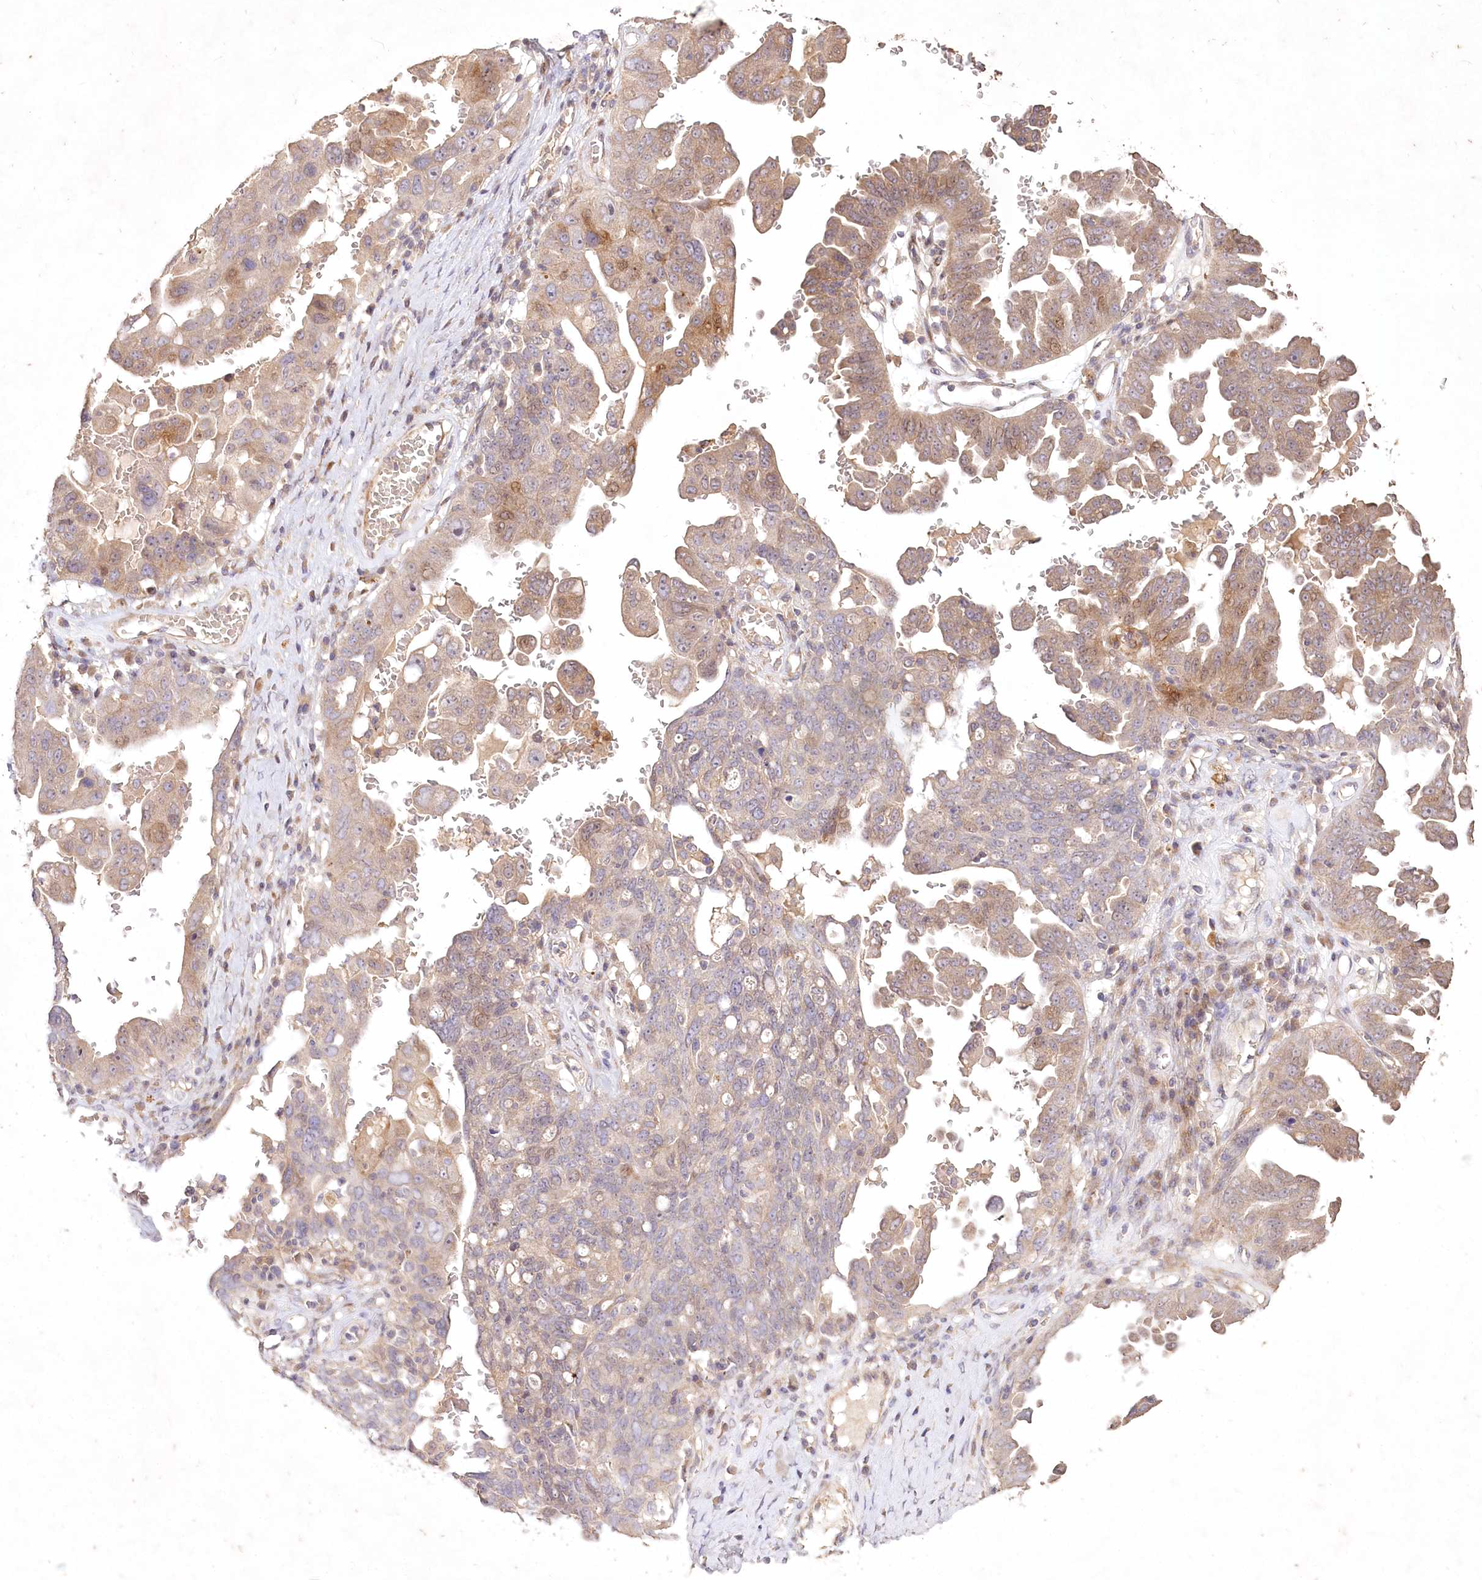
{"staining": {"intensity": "moderate", "quantity": "25%-75%", "location": "cytoplasmic/membranous"}, "tissue": "ovarian cancer", "cell_type": "Tumor cells", "image_type": "cancer", "snomed": [{"axis": "morphology", "description": "Carcinoma, endometroid"}, {"axis": "topography", "description": "Ovary"}], "caption": "High-magnification brightfield microscopy of ovarian cancer (endometroid carcinoma) stained with DAB (brown) and counterstained with hematoxylin (blue). tumor cells exhibit moderate cytoplasmic/membranous expression is appreciated in about25%-75% of cells.", "gene": "IRAK1BP1", "patient": {"sex": "female", "age": 62}}